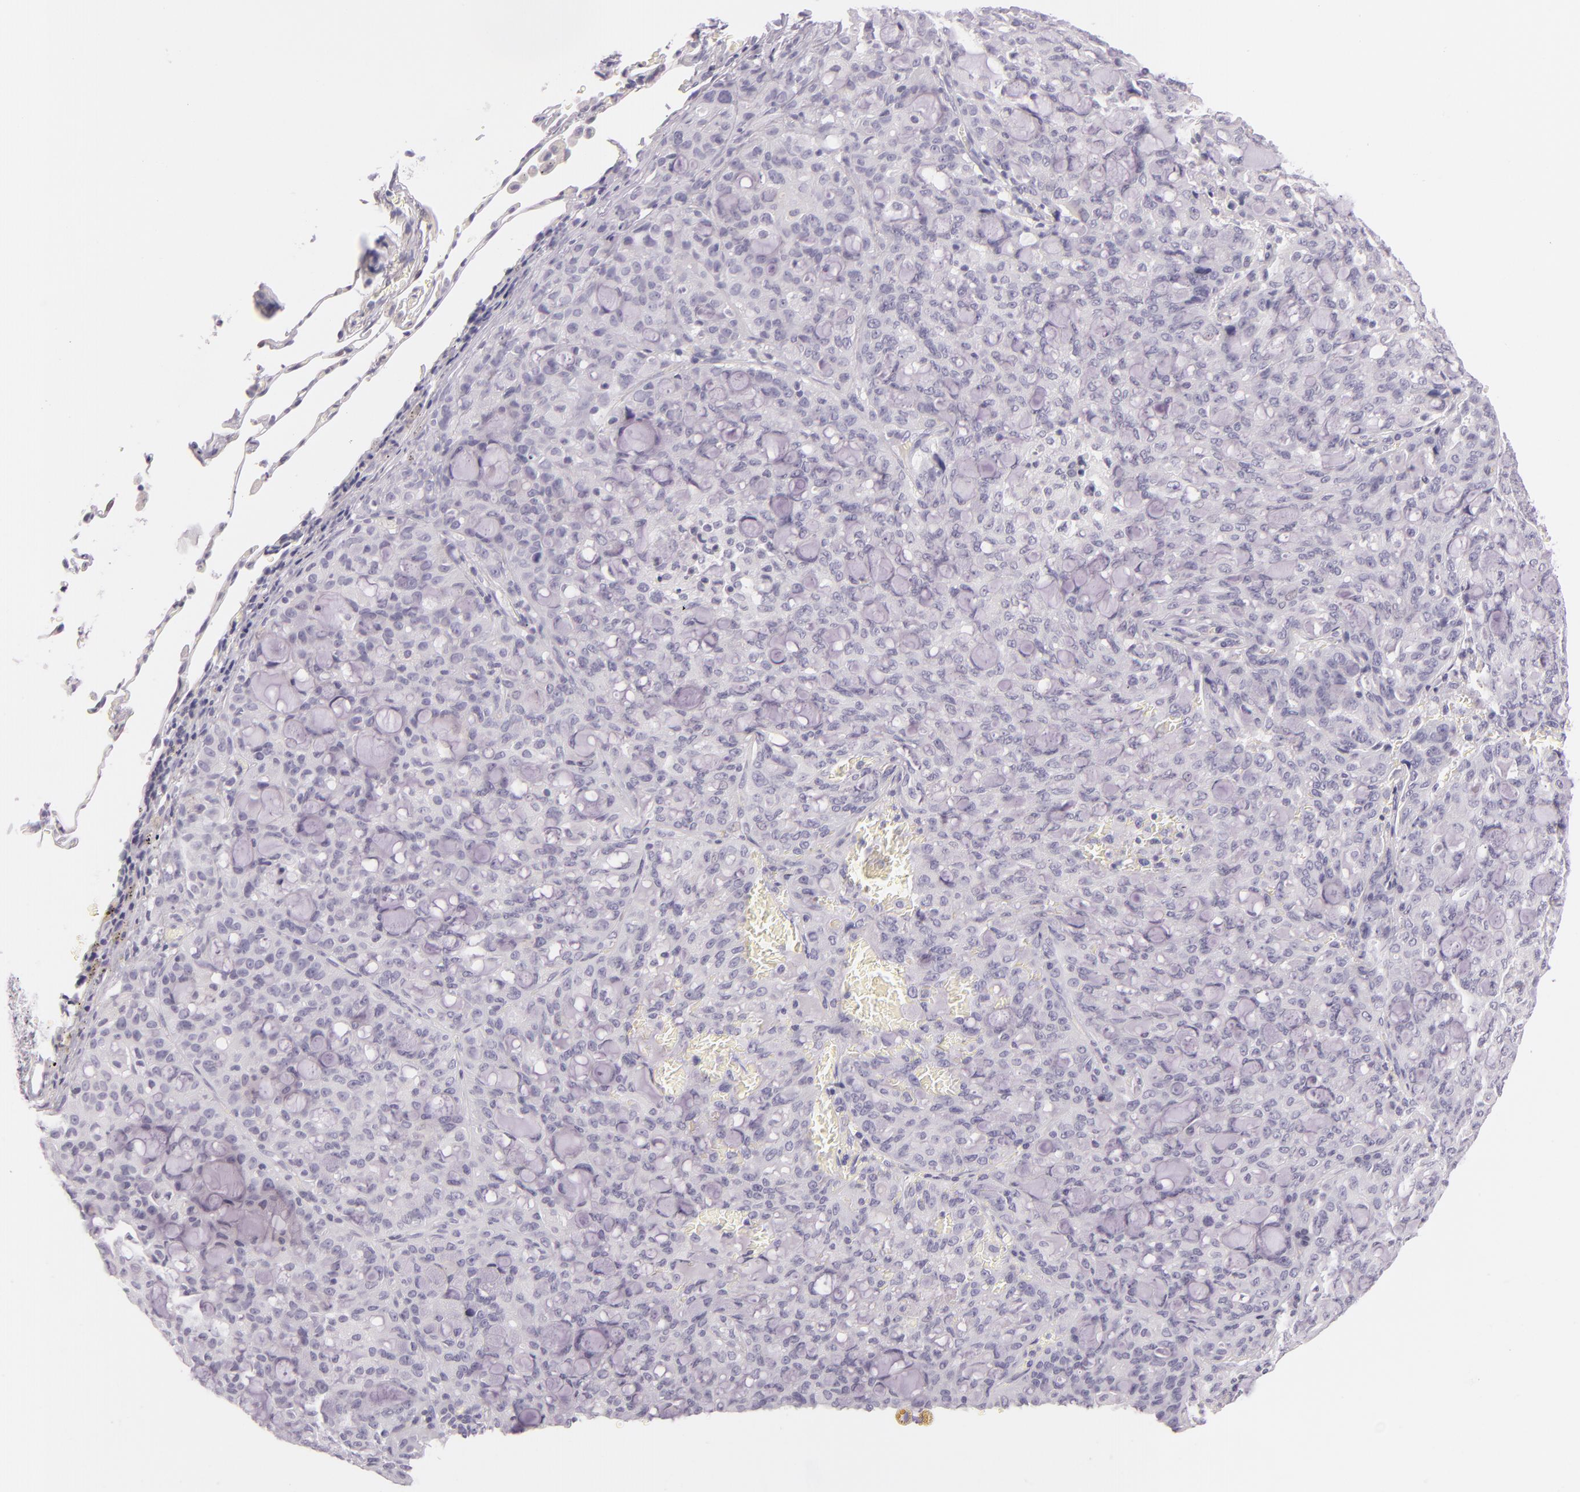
{"staining": {"intensity": "negative", "quantity": "none", "location": "none"}, "tissue": "lung cancer", "cell_type": "Tumor cells", "image_type": "cancer", "snomed": [{"axis": "morphology", "description": "Adenocarcinoma, NOS"}, {"axis": "topography", "description": "Lung"}], "caption": "Lung cancer stained for a protein using immunohistochemistry displays no positivity tumor cells.", "gene": "CBS", "patient": {"sex": "female", "age": 44}}